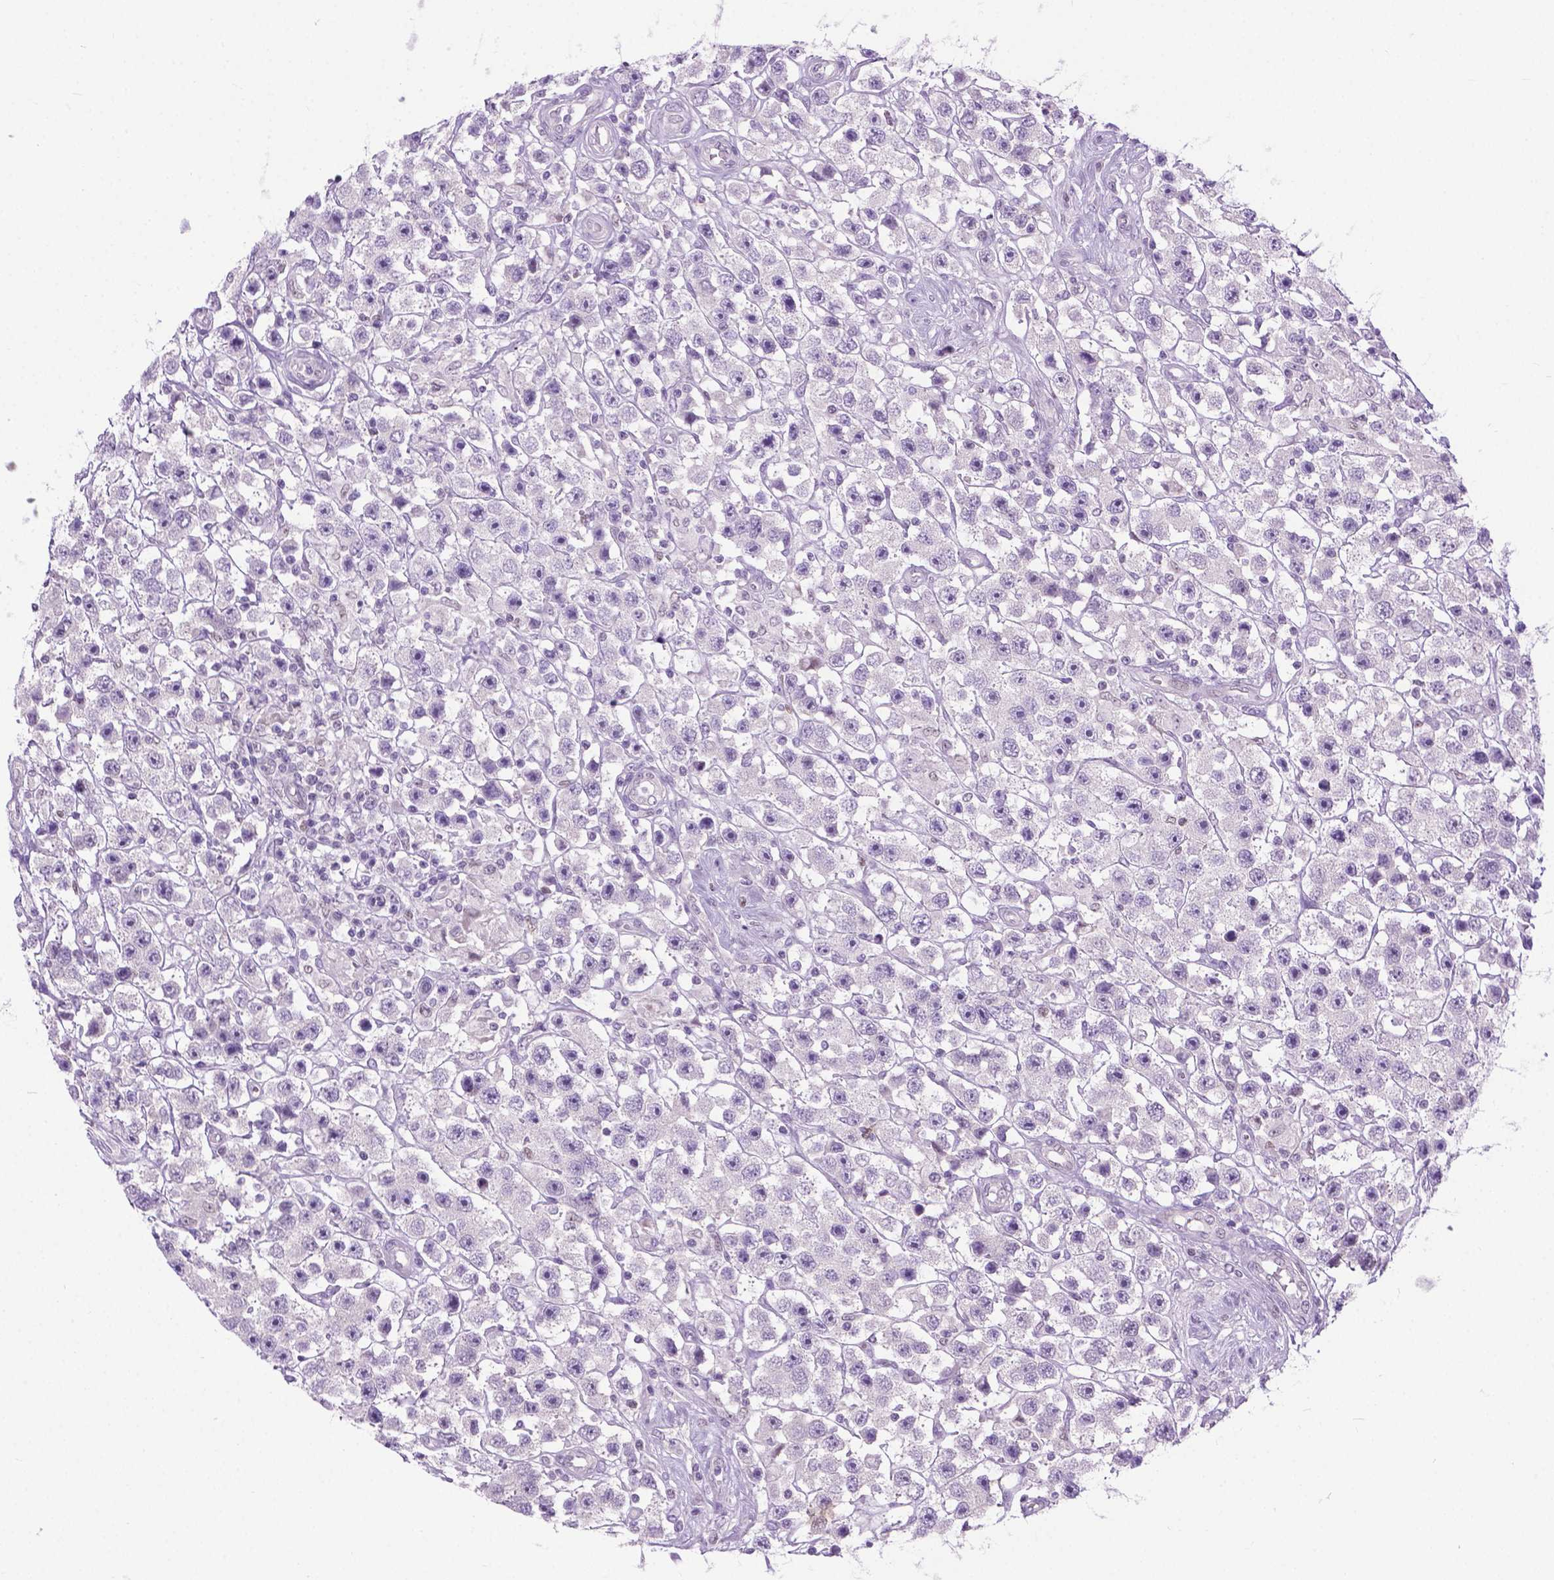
{"staining": {"intensity": "negative", "quantity": "none", "location": "none"}, "tissue": "testis cancer", "cell_type": "Tumor cells", "image_type": "cancer", "snomed": [{"axis": "morphology", "description": "Seminoma, NOS"}, {"axis": "topography", "description": "Testis"}], "caption": "An IHC micrograph of testis cancer (seminoma) is shown. There is no staining in tumor cells of testis cancer (seminoma). The staining was performed using DAB (3,3'-diaminobenzidine) to visualize the protein expression in brown, while the nuclei were stained in blue with hematoxylin (Magnification: 20x).", "gene": "APCDD1L", "patient": {"sex": "male", "age": 45}}